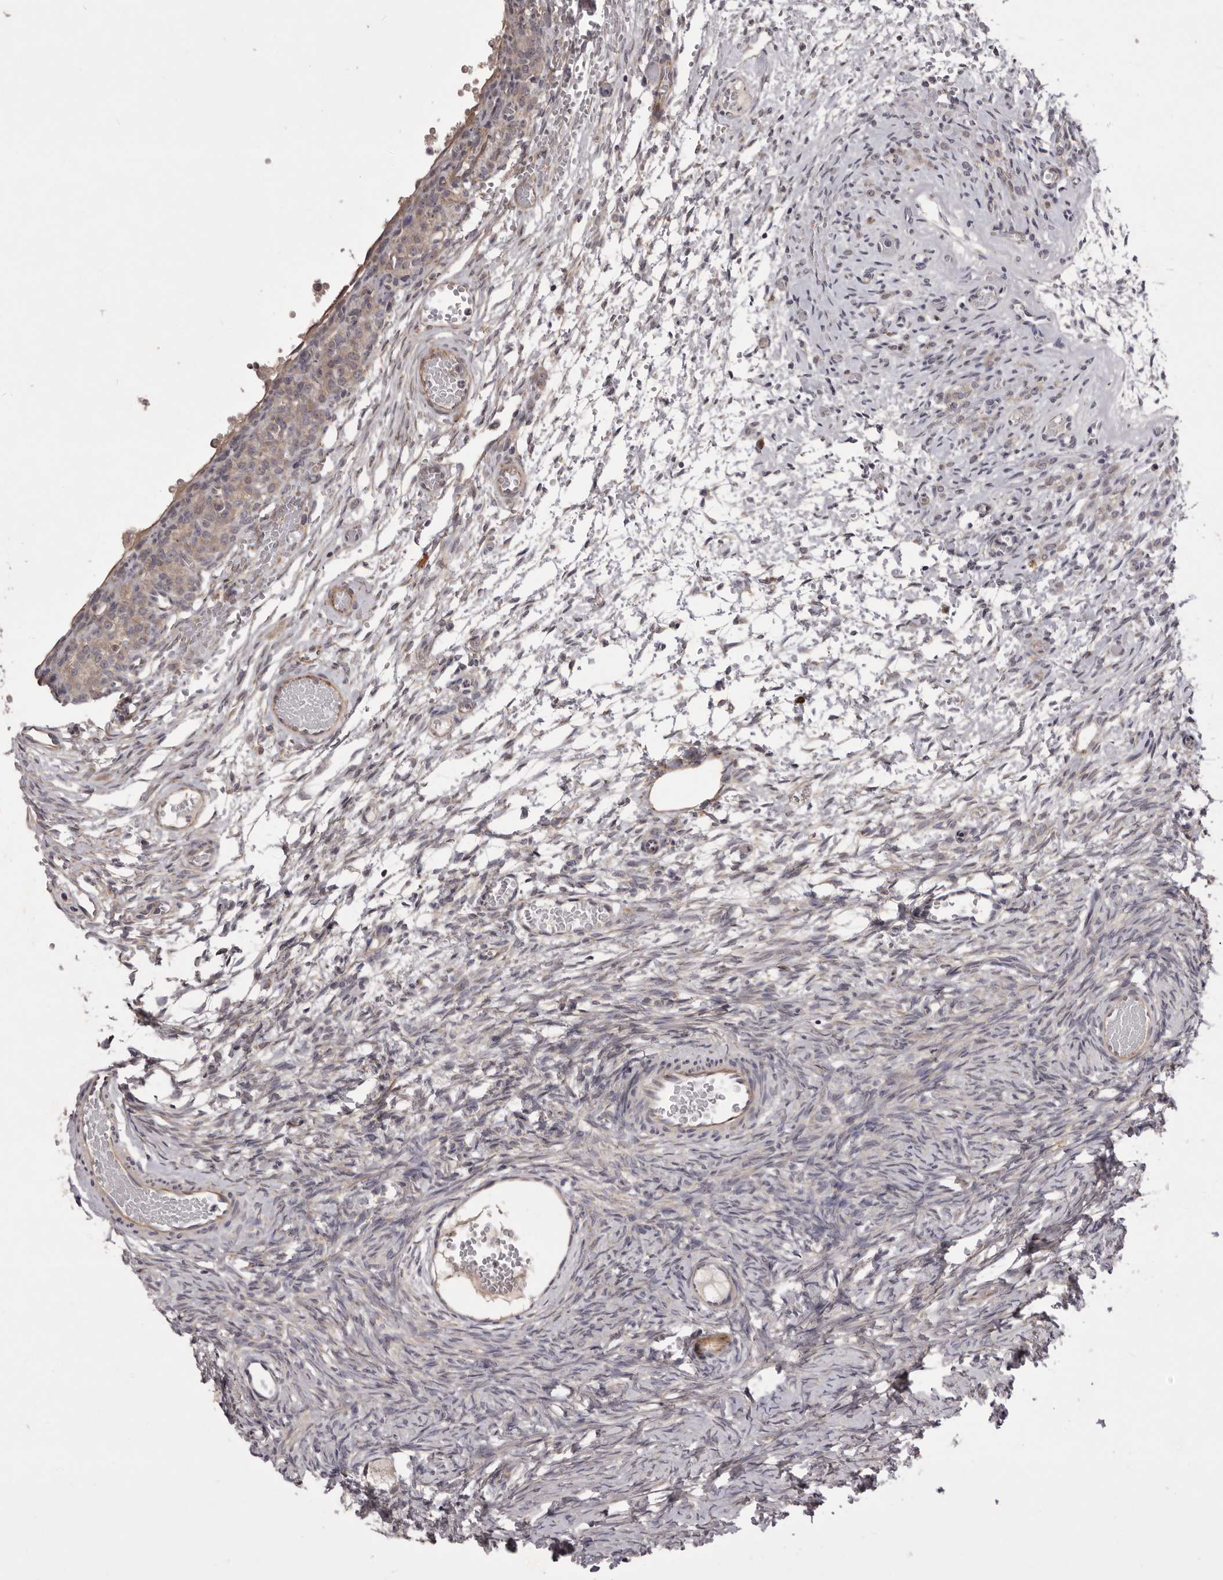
{"staining": {"intensity": "negative", "quantity": "none", "location": "none"}, "tissue": "ovary", "cell_type": "Ovarian stroma cells", "image_type": "normal", "snomed": [{"axis": "morphology", "description": "Adenocarcinoma, NOS"}, {"axis": "topography", "description": "Endometrium"}], "caption": "Image shows no significant protein staining in ovarian stroma cells of normal ovary. Brightfield microscopy of immunohistochemistry (IHC) stained with DAB (3,3'-diaminobenzidine) (brown) and hematoxylin (blue), captured at high magnification.", "gene": "PNRC1", "patient": {"sex": "female", "age": 32}}